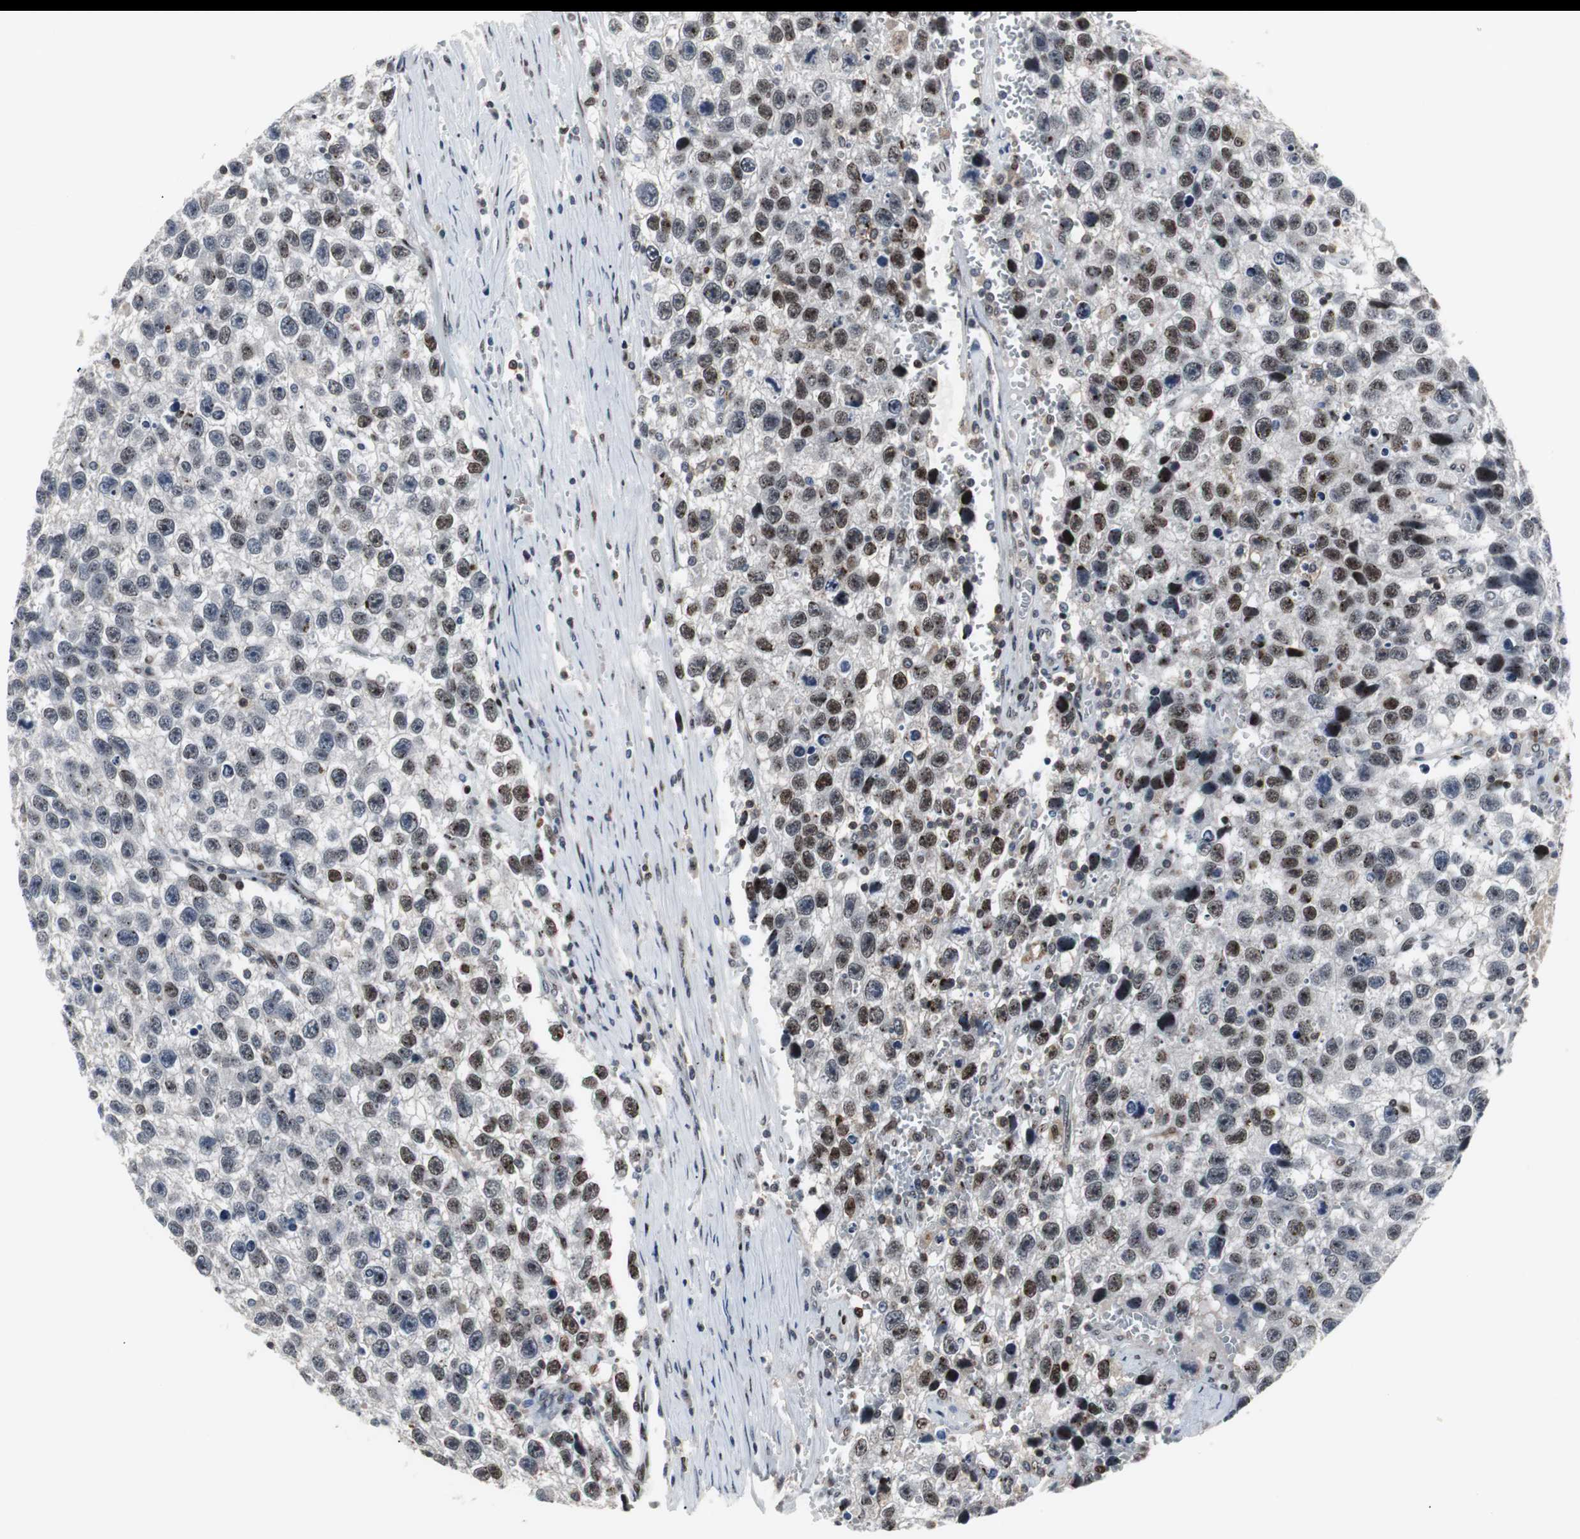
{"staining": {"intensity": "moderate", "quantity": "25%-75%", "location": "nuclear"}, "tissue": "testis cancer", "cell_type": "Tumor cells", "image_type": "cancer", "snomed": [{"axis": "morphology", "description": "Seminoma, NOS"}, {"axis": "topography", "description": "Testis"}], "caption": "Immunohistochemical staining of testis cancer exhibits moderate nuclear protein expression in approximately 25%-75% of tumor cells.", "gene": "GRK2", "patient": {"sex": "male", "age": 33}}